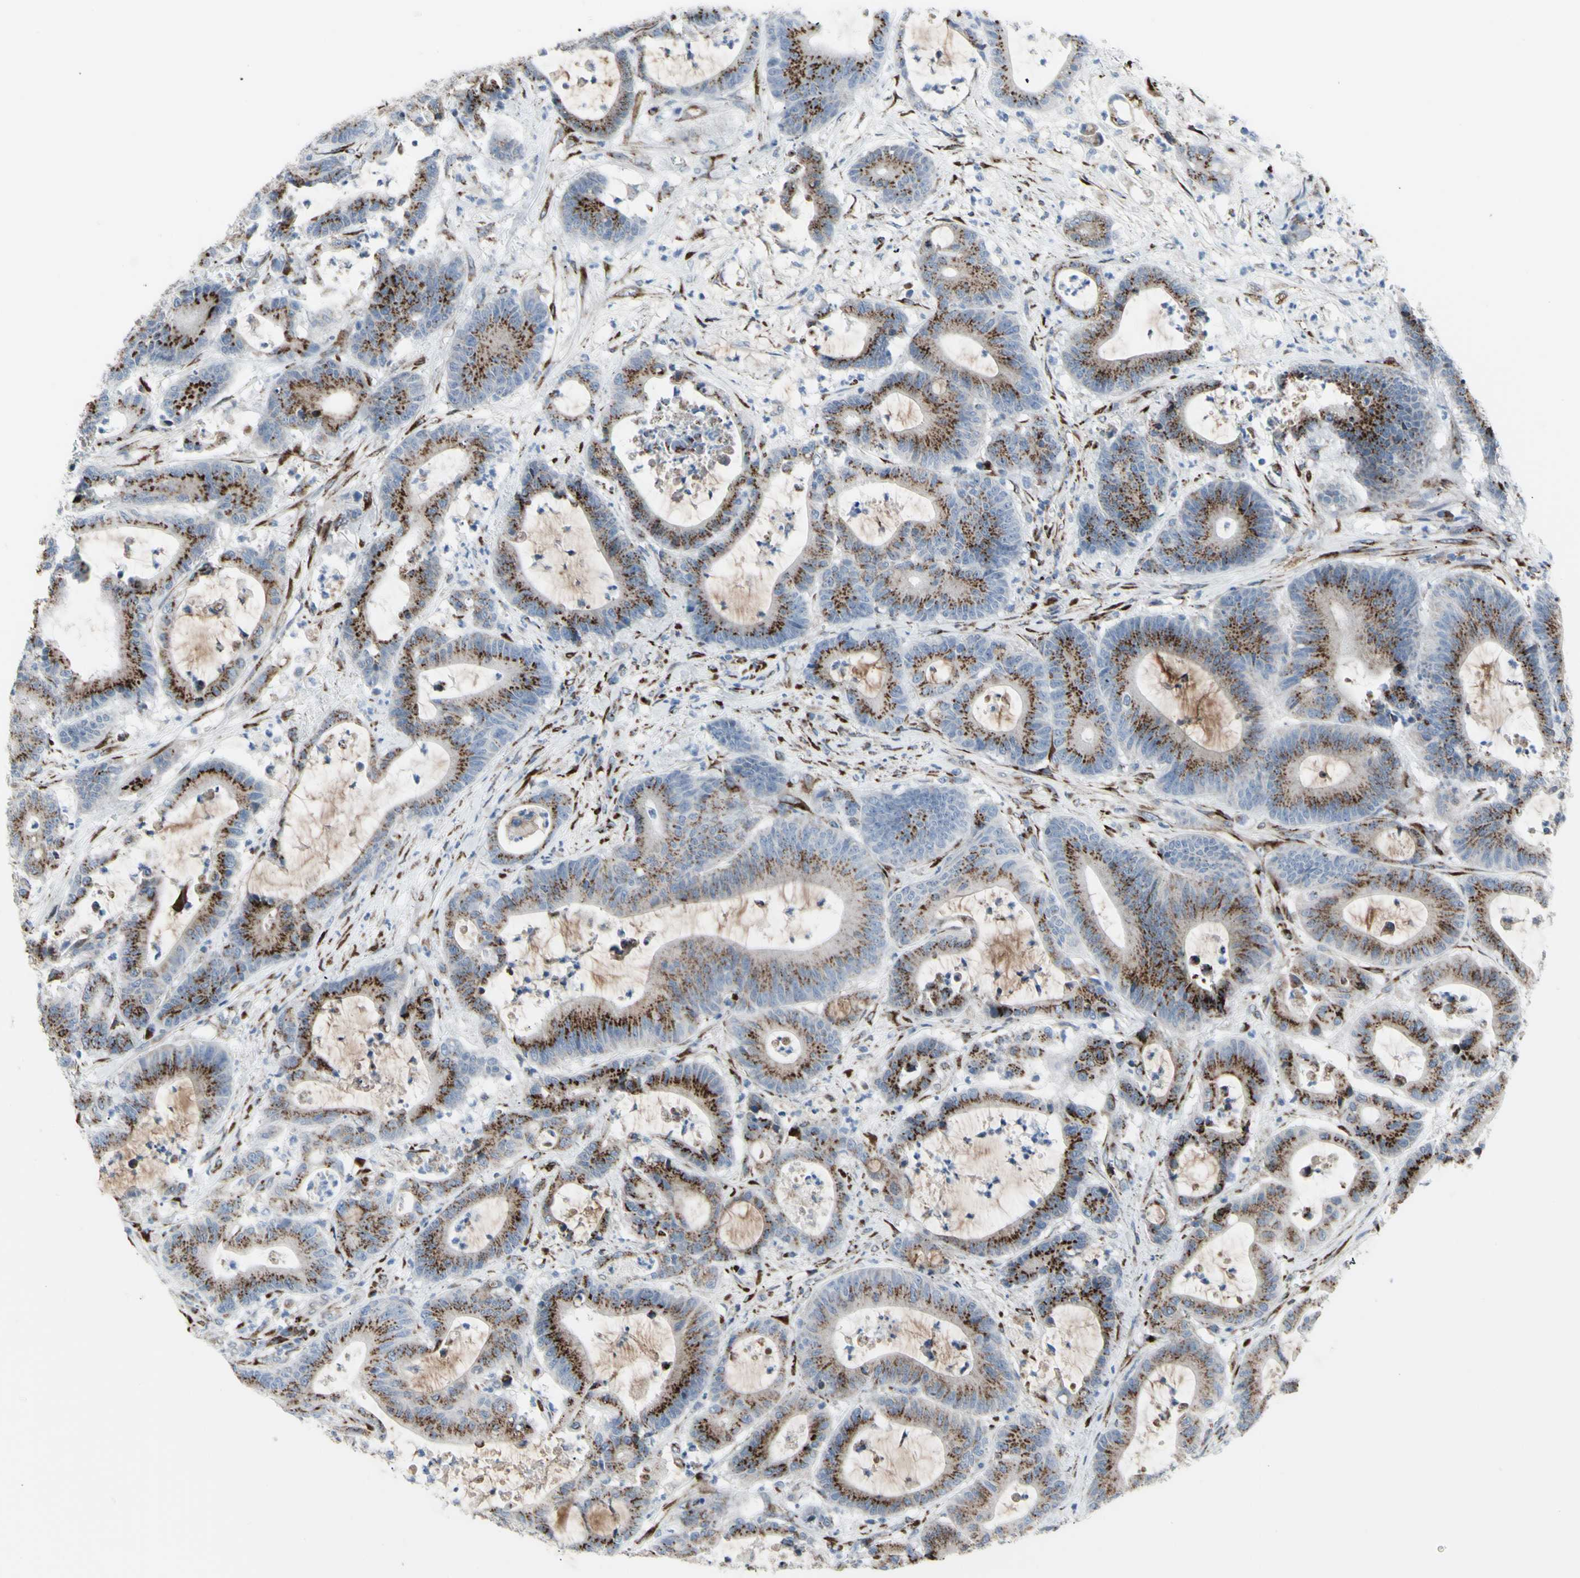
{"staining": {"intensity": "strong", "quantity": ">75%", "location": "cytoplasmic/membranous"}, "tissue": "colorectal cancer", "cell_type": "Tumor cells", "image_type": "cancer", "snomed": [{"axis": "morphology", "description": "Adenocarcinoma, NOS"}, {"axis": "topography", "description": "Colon"}], "caption": "Protein expression analysis of colorectal cancer exhibits strong cytoplasmic/membranous staining in about >75% of tumor cells.", "gene": "GLG1", "patient": {"sex": "female", "age": 84}}